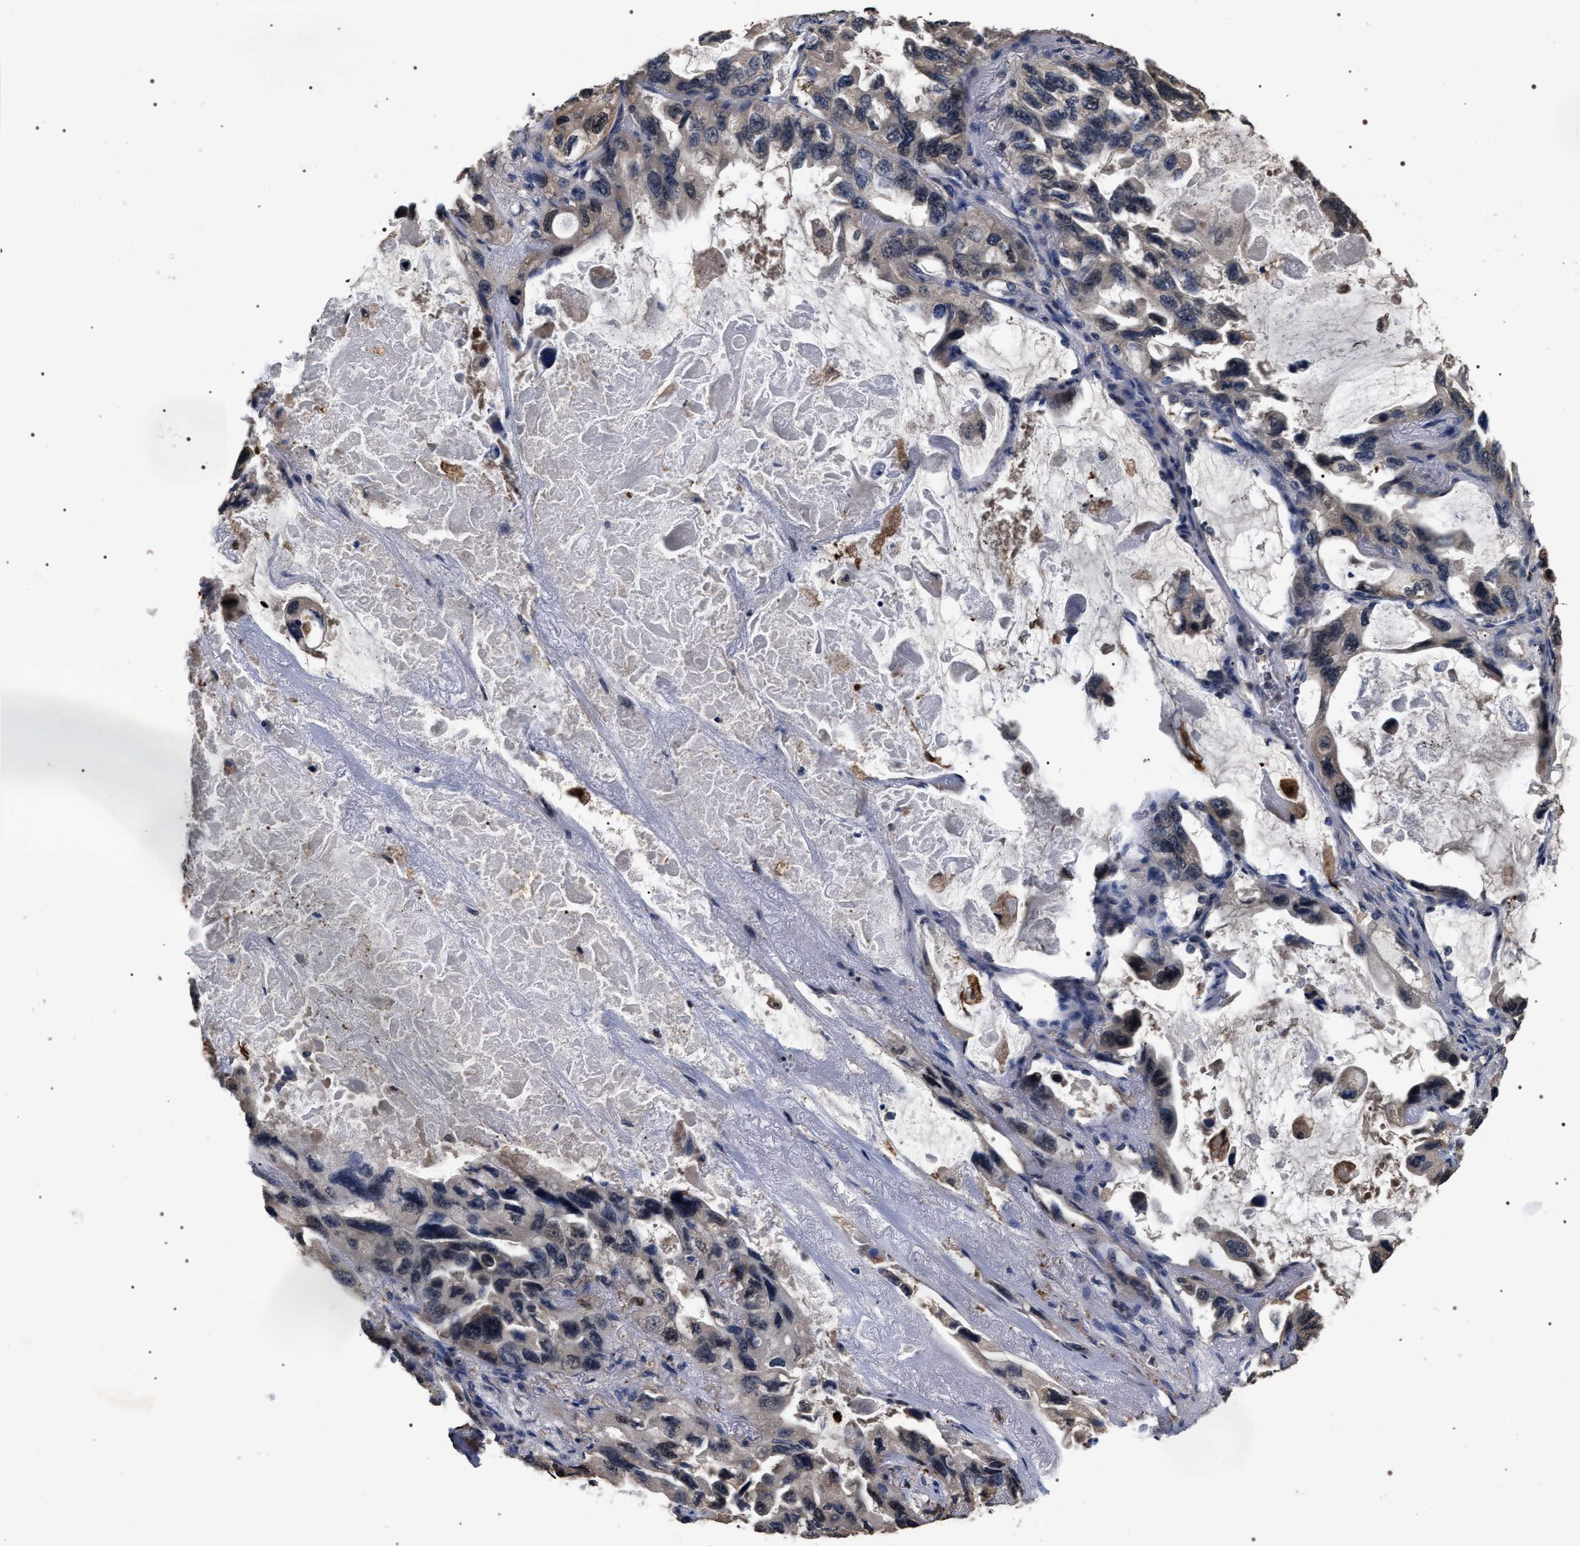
{"staining": {"intensity": "weak", "quantity": "<25%", "location": "cytoplasmic/membranous"}, "tissue": "lung cancer", "cell_type": "Tumor cells", "image_type": "cancer", "snomed": [{"axis": "morphology", "description": "Squamous cell carcinoma, NOS"}, {"axis": "topography", "description": "Lung"}], "caption": "This is an immunohistochemistry photomicrograph of squamous cell carcinoma (lung). There is no expression in tumor cells.", "gene": "UPF3A", "patient": {"sex": "female", "age": 73}}